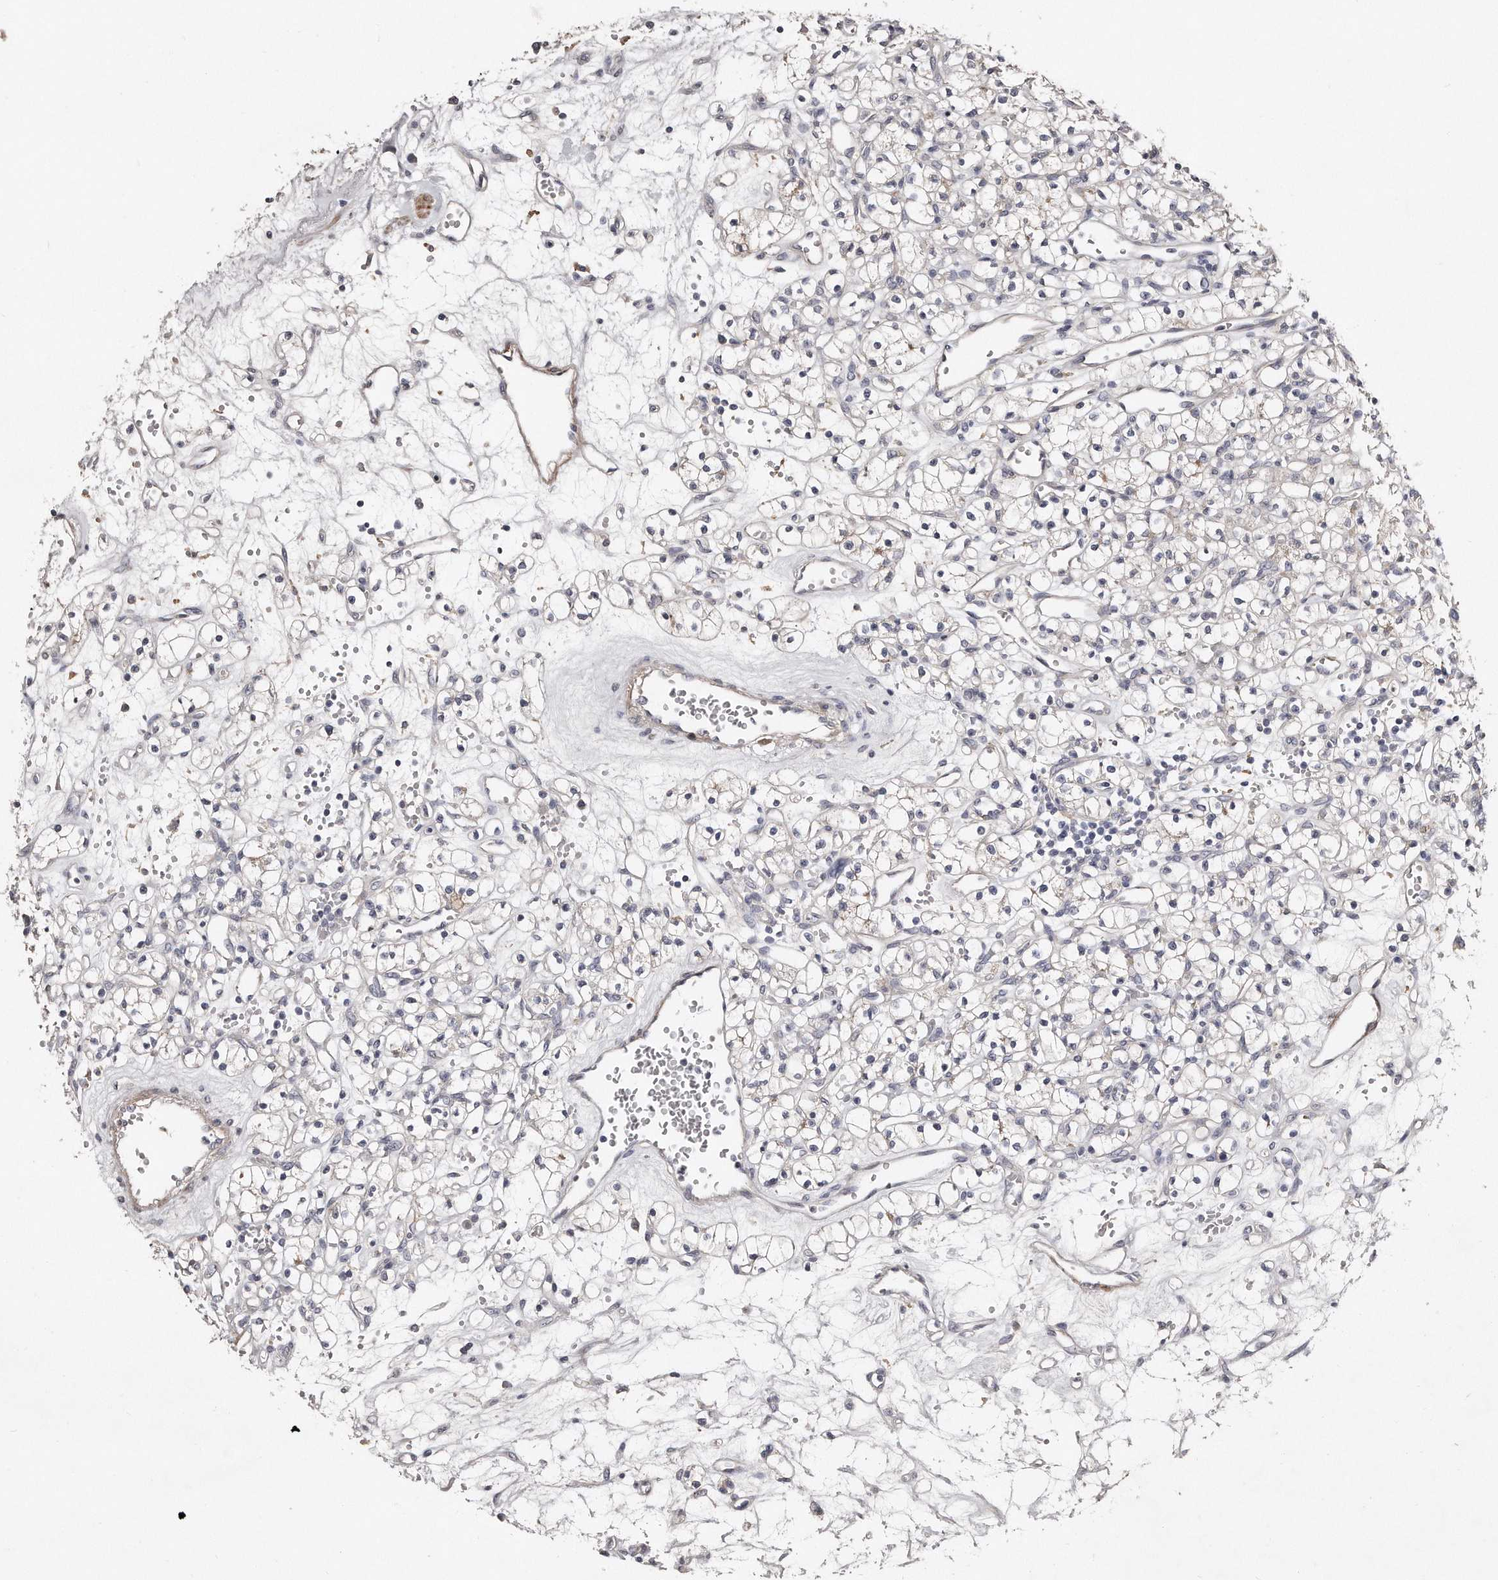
{"staining": {"intensity": "negative", "quantity": "none", "location": "none"}, "tissue": "renal cancer", "cell_type": "Tumor cells", "image_type": "cancer", "snomed": [{"axis": "morphology", "description": "Adenocarcinoma, NOS"}, {"axis": "topography", "description": "Kidney"}], "caption": "Micrograph shows no protein positivity in tumor cells of renal cancer tissue.", "gene": "LMOD1", "patient": {"sex": "female", "age": 59}}